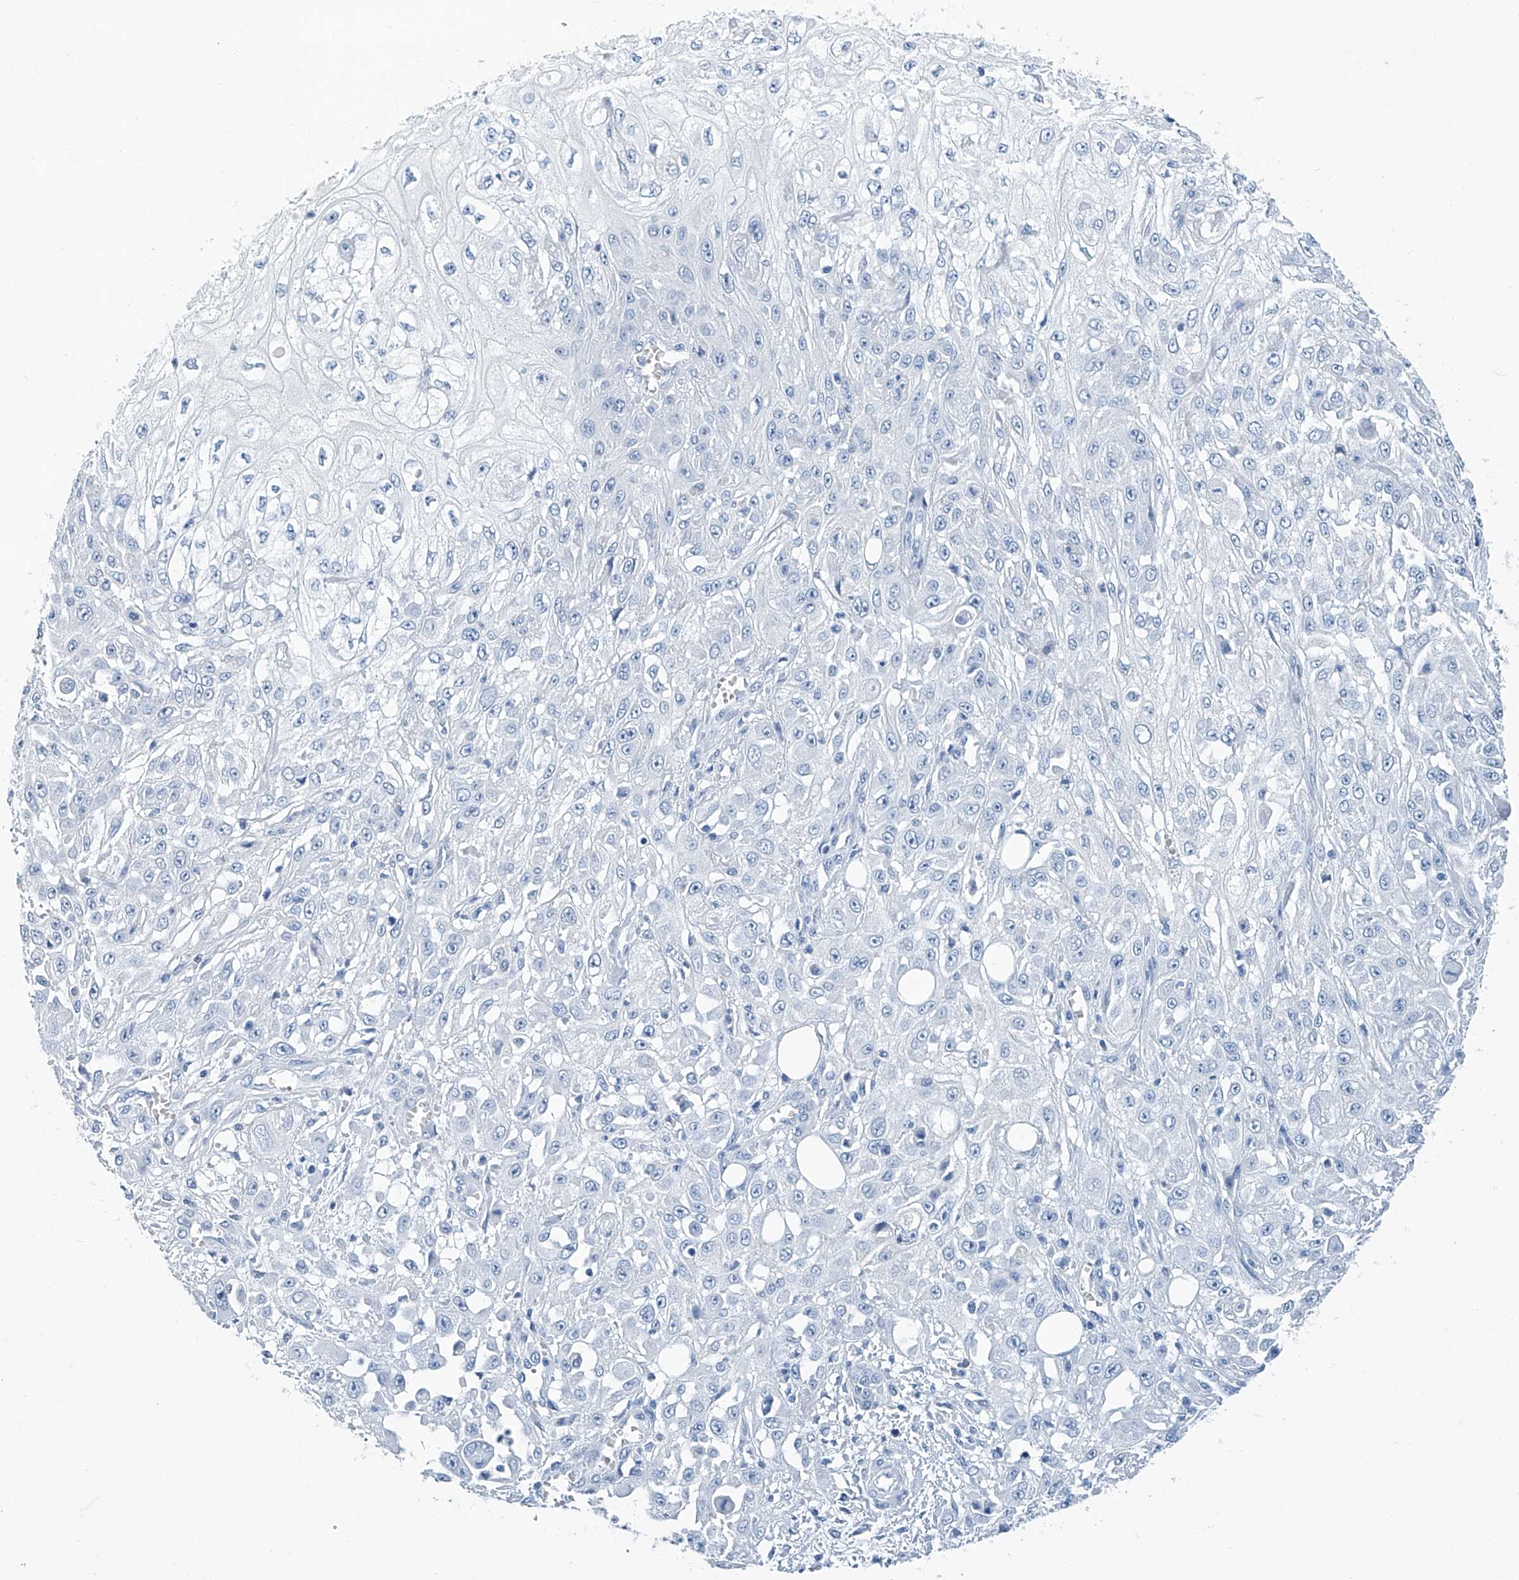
{"staining": {"intensity": "negative", "quantity": "none", "location": "none"}, "tissue": "skin cancer", "cell_type": "Tumor cells", "image_type": "cancer", "snomed": [{"axis": "morphology", "description": "Squamous cell carcinoma, NOS"}, {"axis": "morphology", "description": "Squamous cell carcinoma, metastatic, NOS"}, {"axis": "topography", "description": "Skin"}, {"axis": "topography", "description": "Lymph node"}], "caption": "The image displays no significant staining in tumor cells of skin metastatic squamous cell carcinoma. (DAB (3,3'-diaminobenzidine) immunohistochemistry (IHC) with hematoxylin counter stain).", "gene": "CYP2A7", "patient": {"sex": "male", "age": 75}}